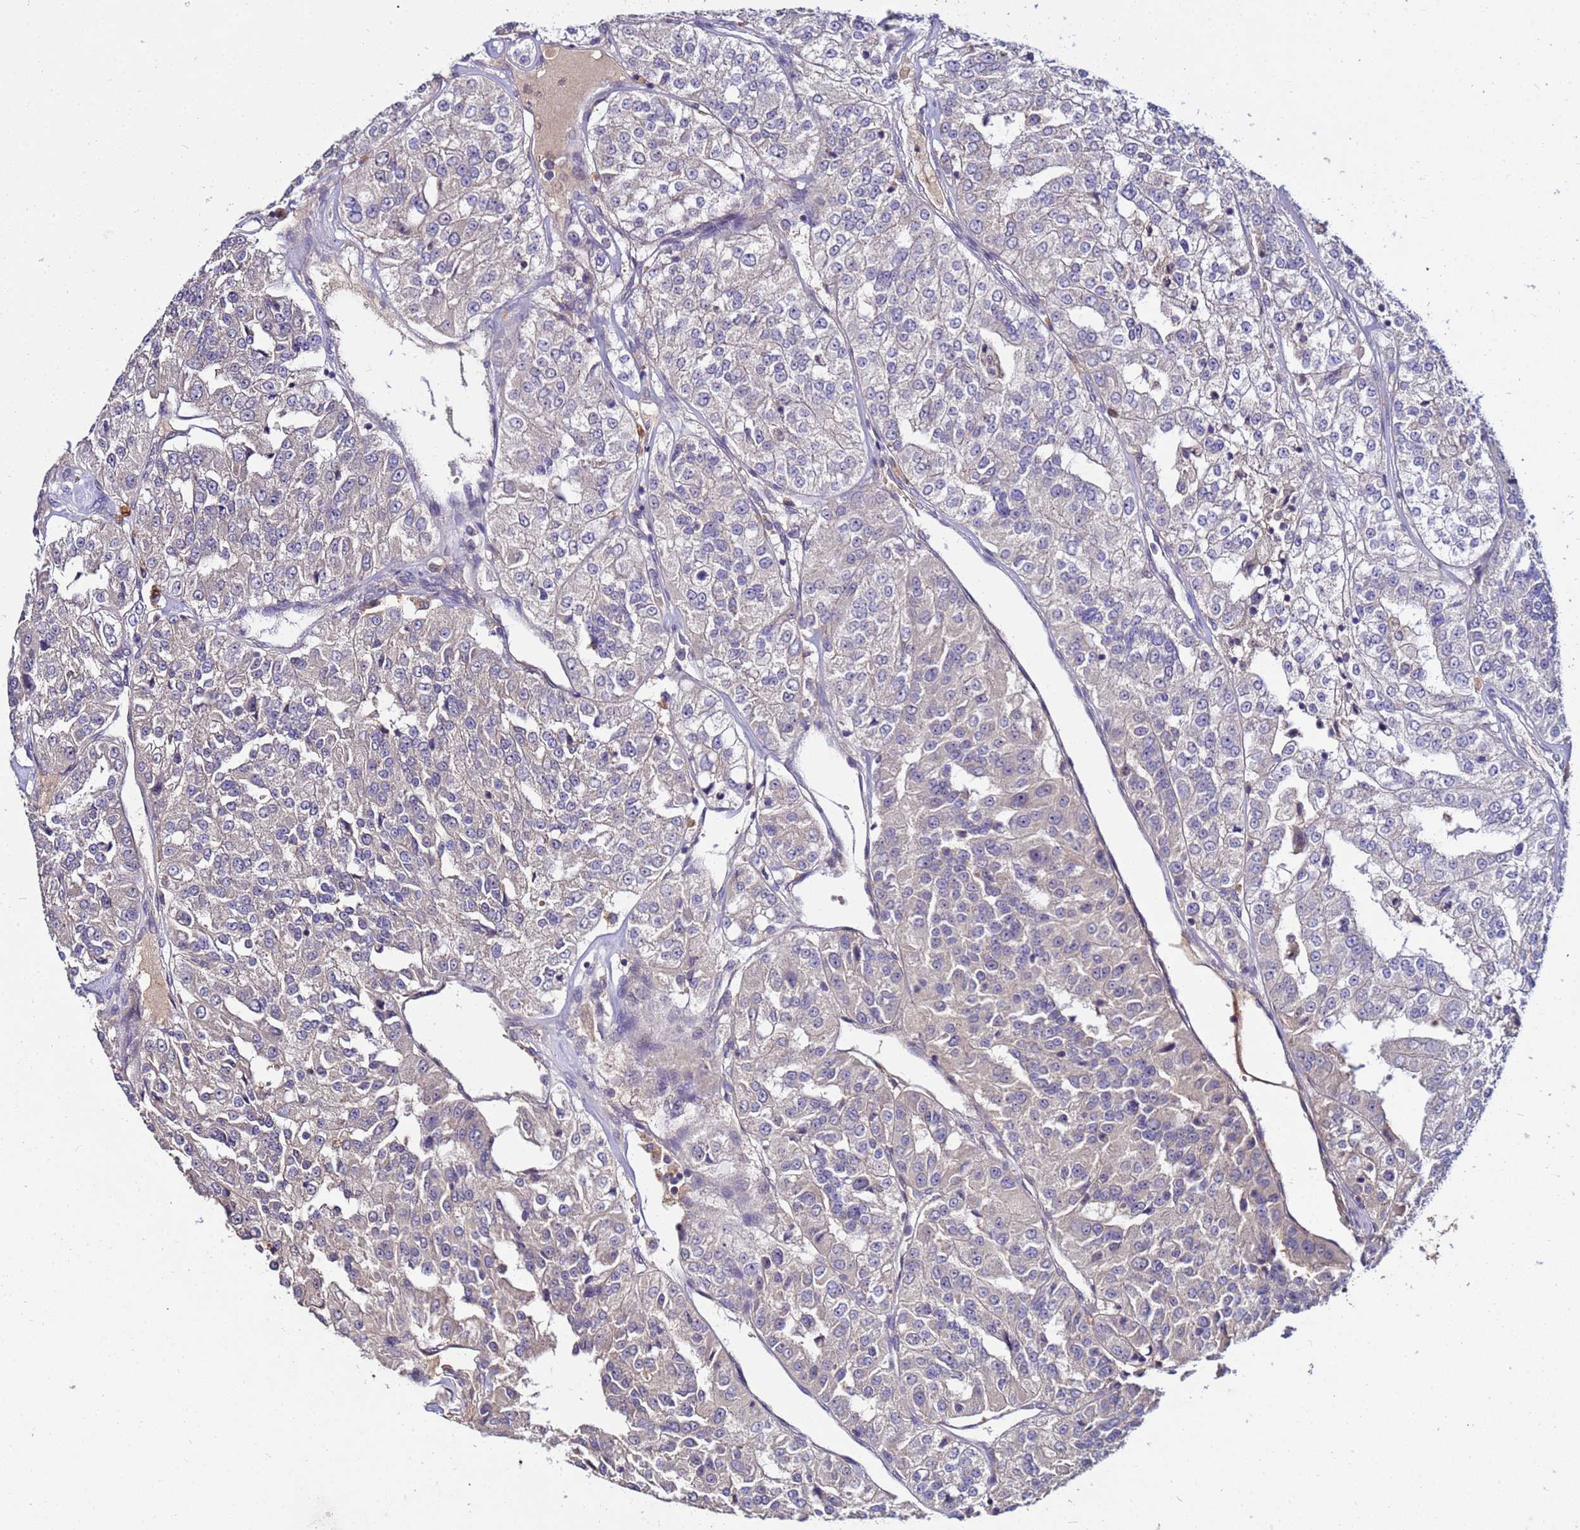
{"staining": {"intensity": "negative", "quantity": "none", "location": "none"}, "tissue": "renal cancer", "cell_type": "Tumor cells", "image_type": "cancer", "snomed": [{"axis": "morphology", "description": "Adenocarcinoma, NOS"}, {"axis": "topography", "description": "Kidney"}], "caption": "This is a micrograph of IHC staining of renal cancer, which shows no positivity in tumor cells.", "gene": "GSPT2", "patient": {"sex": "female", "age": 63}}